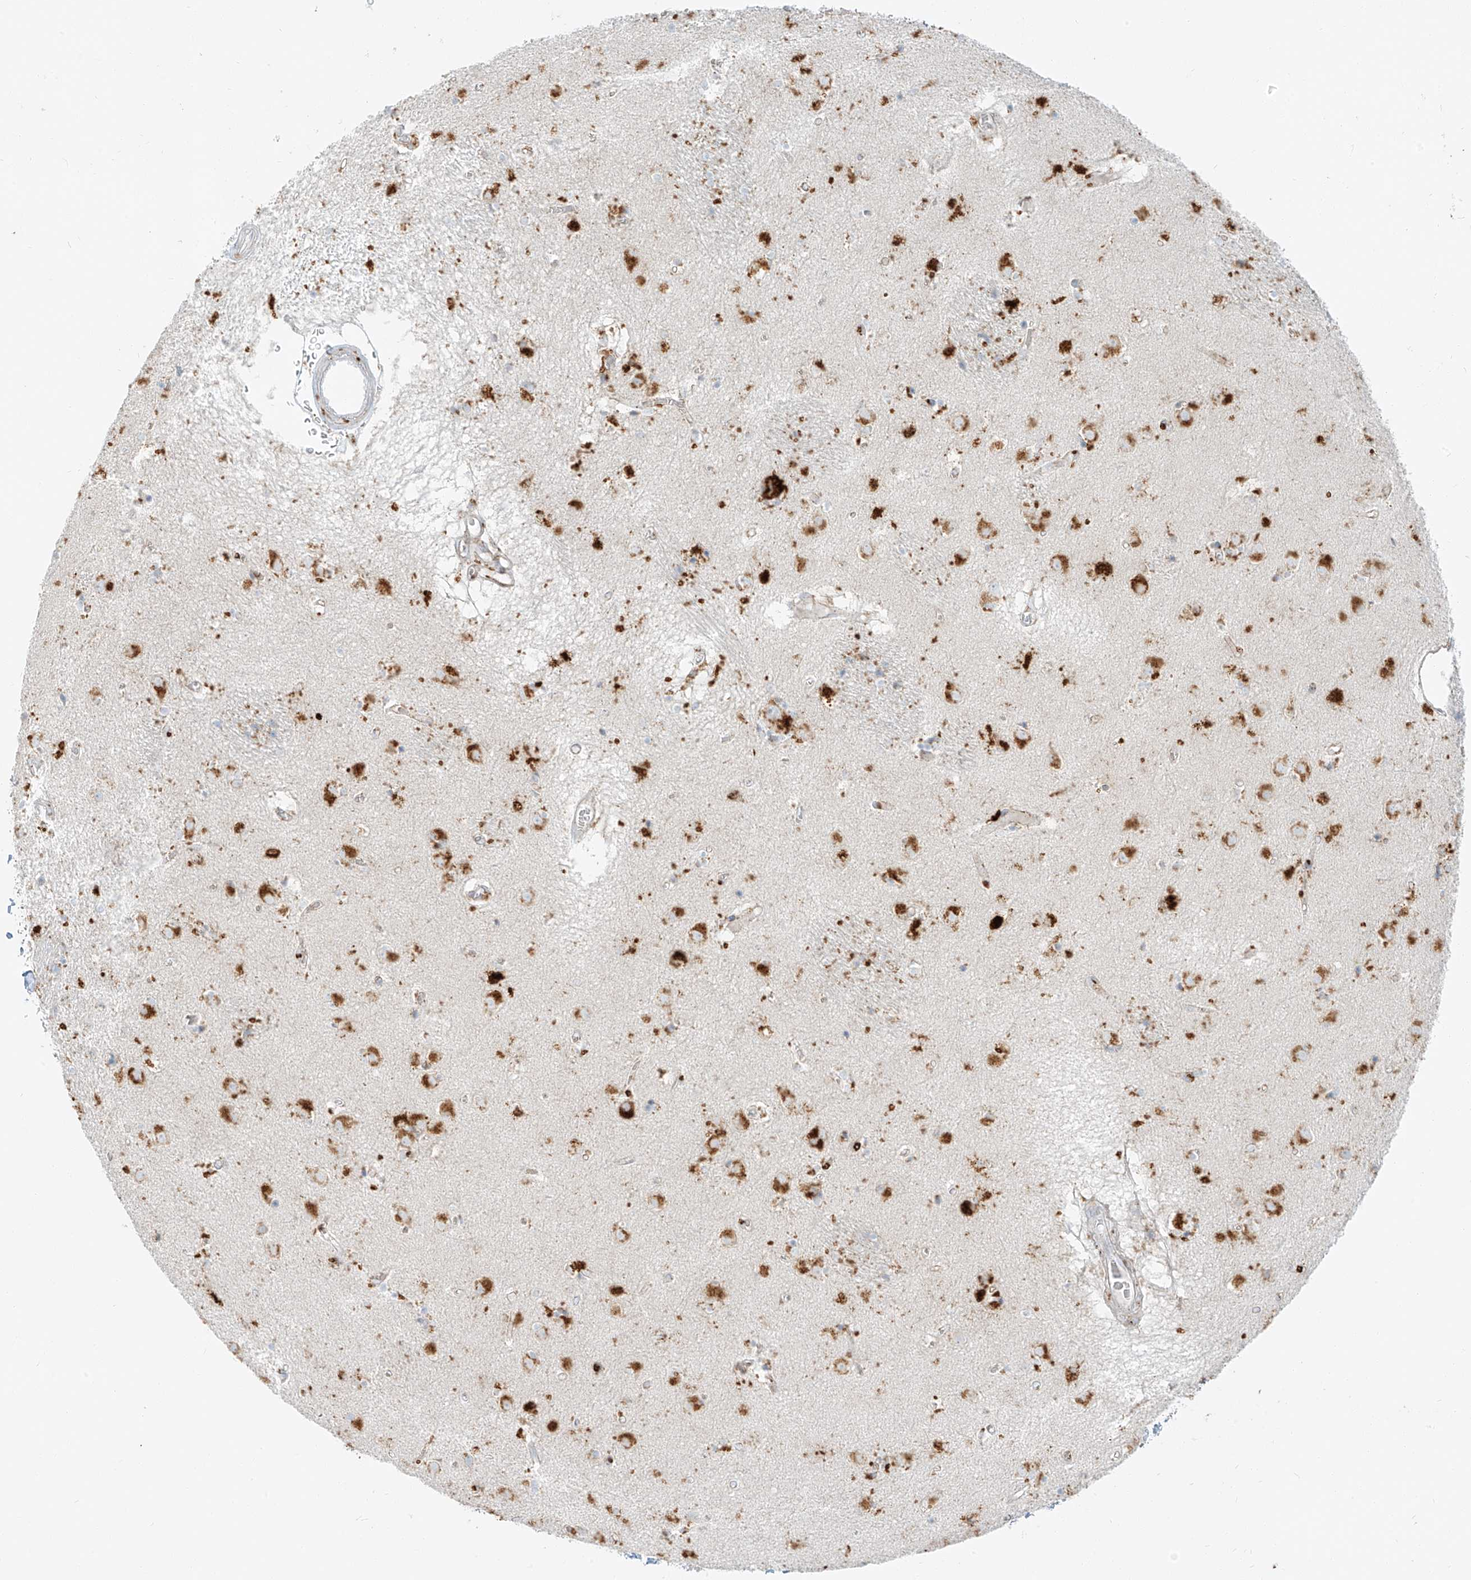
{"staining": {"intensity": "strong", "quantity": ">75%", "location": "cytoplasmic/membranous"}, "tissue": "caudate", "cell_type": "Glial cells", "image_type": "normal", "snomed": [{"axis": "morphology", "description": "Normal tissue, NOS"}, {"axis": "topography", "description": "Lateral ventricle wall"}], "caption": "Benign caudate exhibits strong cytoplasmic/membranous expression in about >75% of glial cells.", "gene": "SLC35F6", "patient": {"sex": "male", "age": 70}}